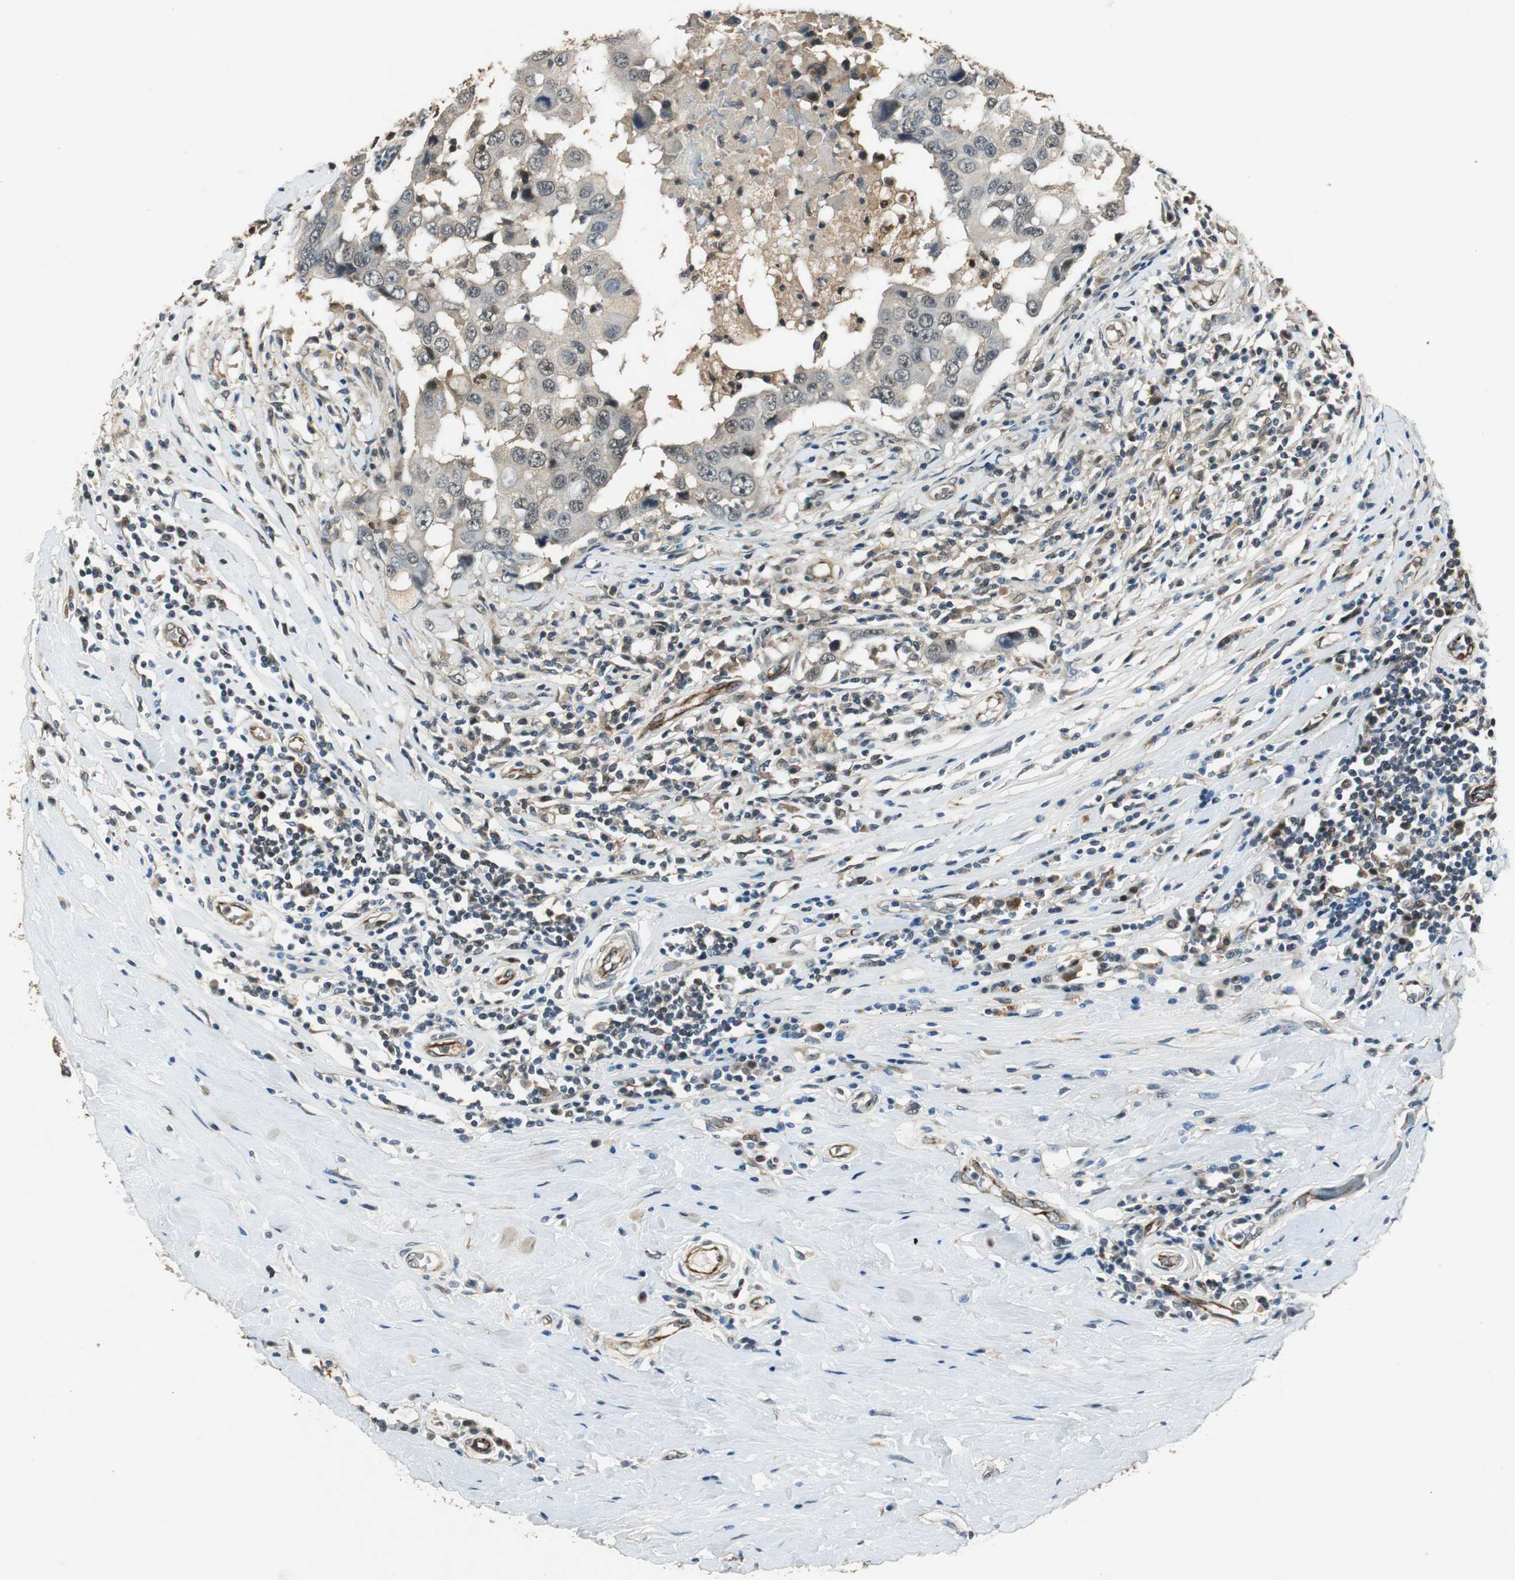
{"staining": {"intensity": "weak", "quantity": "<25%", "location": "cytoplasmic/membranous"}, "tissue": "breast cancer", "cell_type": "Tumor cells", "image_type": "cancer", "snomed": [{"axis": "morphology", "description": "Duct carcinoma"}, {"axis": "topography", "description": "Breast"}], "caption": "Immunohistochemistry image of neoplastic tissue: breast invasive ductal carcinoma stained with DAB shows no significant protein expression in tumor cells.", "gene": "PSMB4", "patient": {"sex": "female", "age": 27}}